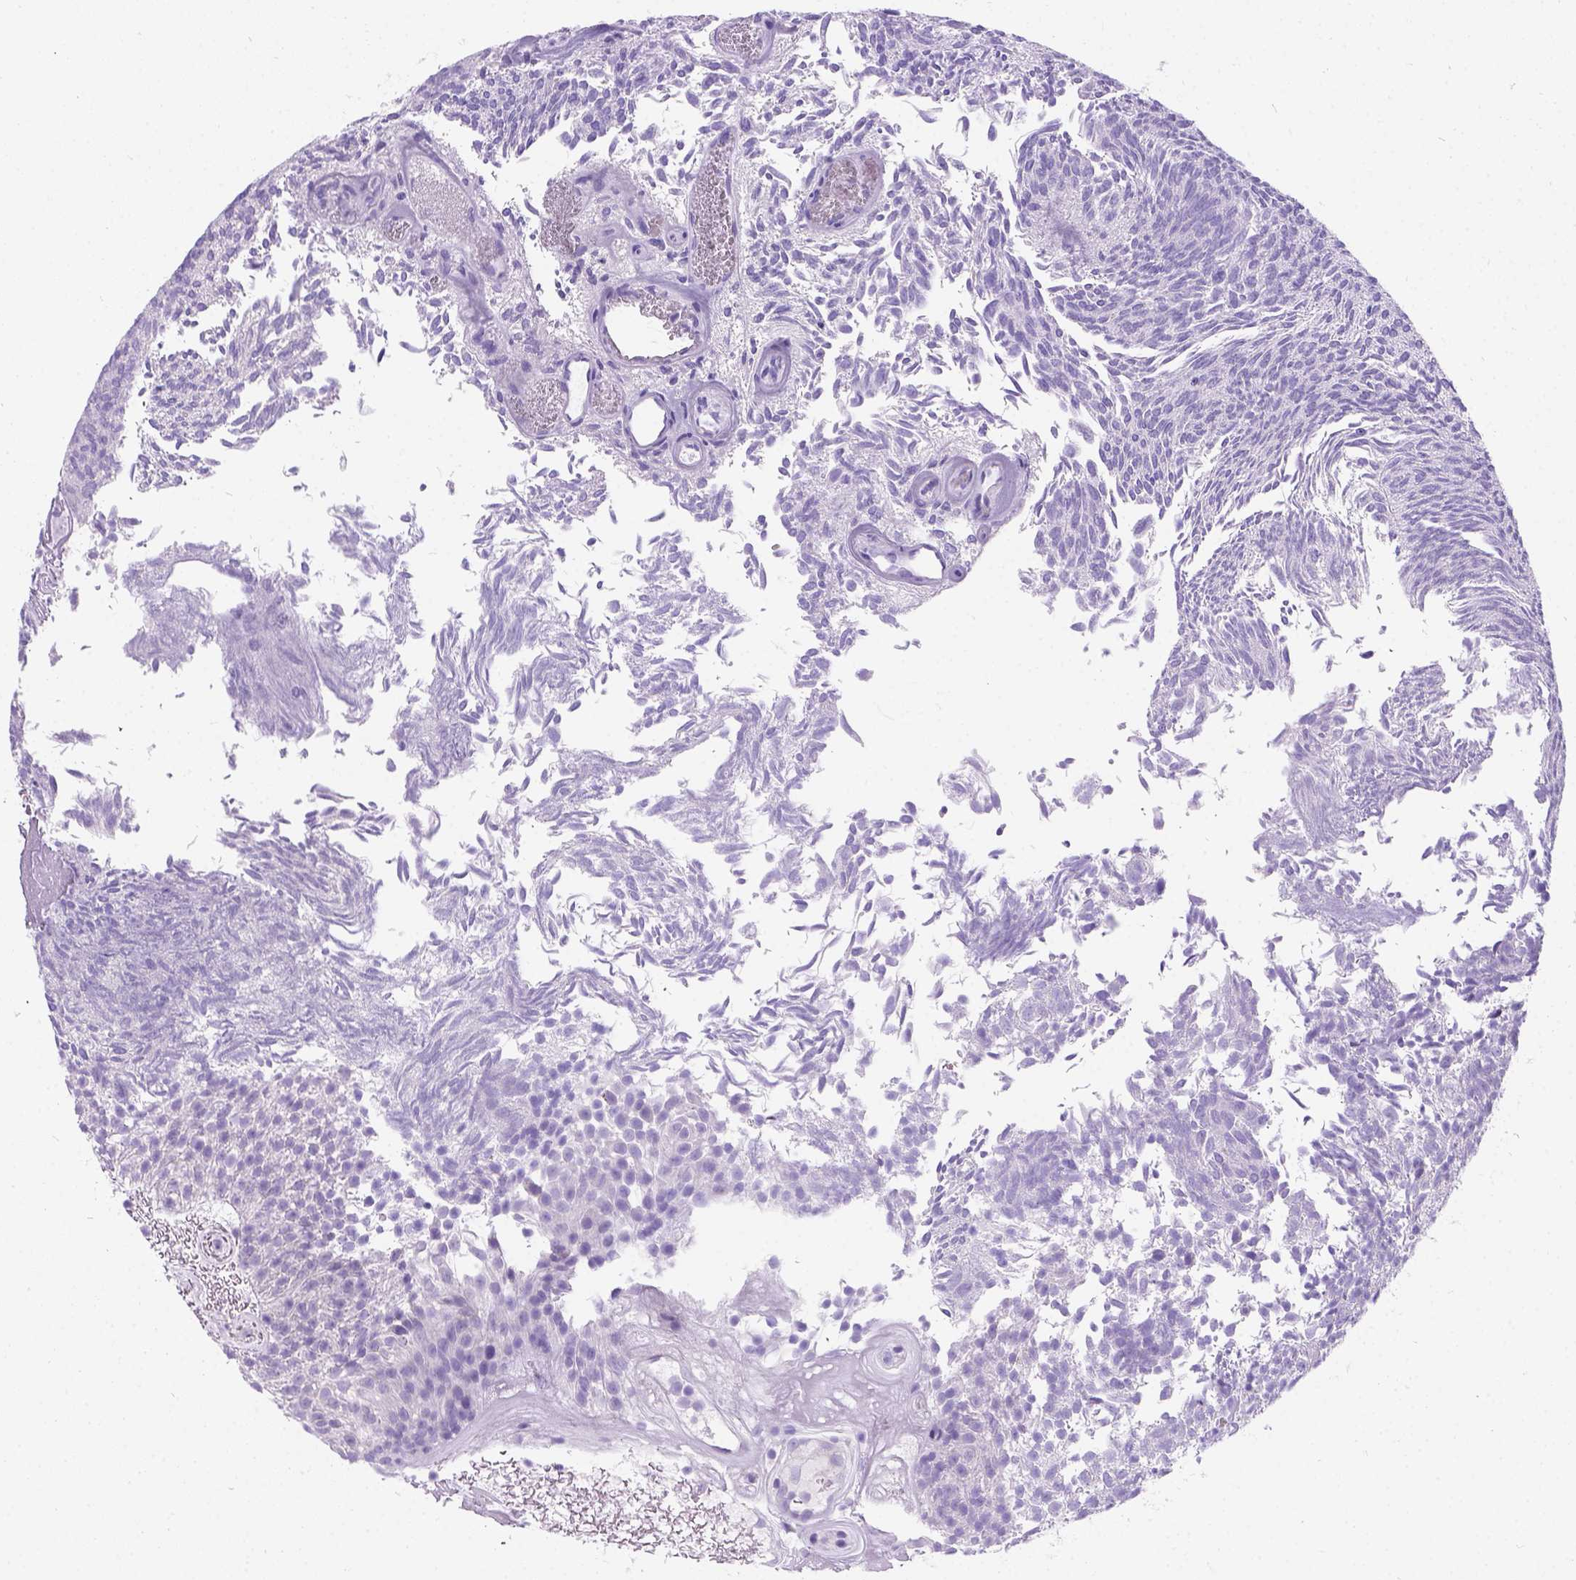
{"staining": {"intensity": "negative", "quantity": "none", "location": "none"}, "tissue": "urothelial cancer", "cell_type": "Tumor cells", "image_type": "cancer", "snomed": [{"axis": "morphology", "description": "Urothelial carcinoma, Low grade"}, {"axis": "topography", "description": "Urinary bladder"}], "caption": "The photomicrograph reveals no staining of tumor cells in urothelial cancer. (IHC, brightfield microscopy, high magnification).", "gene": "C7orf57", "patient": {"sex": "male", "age": 77}}